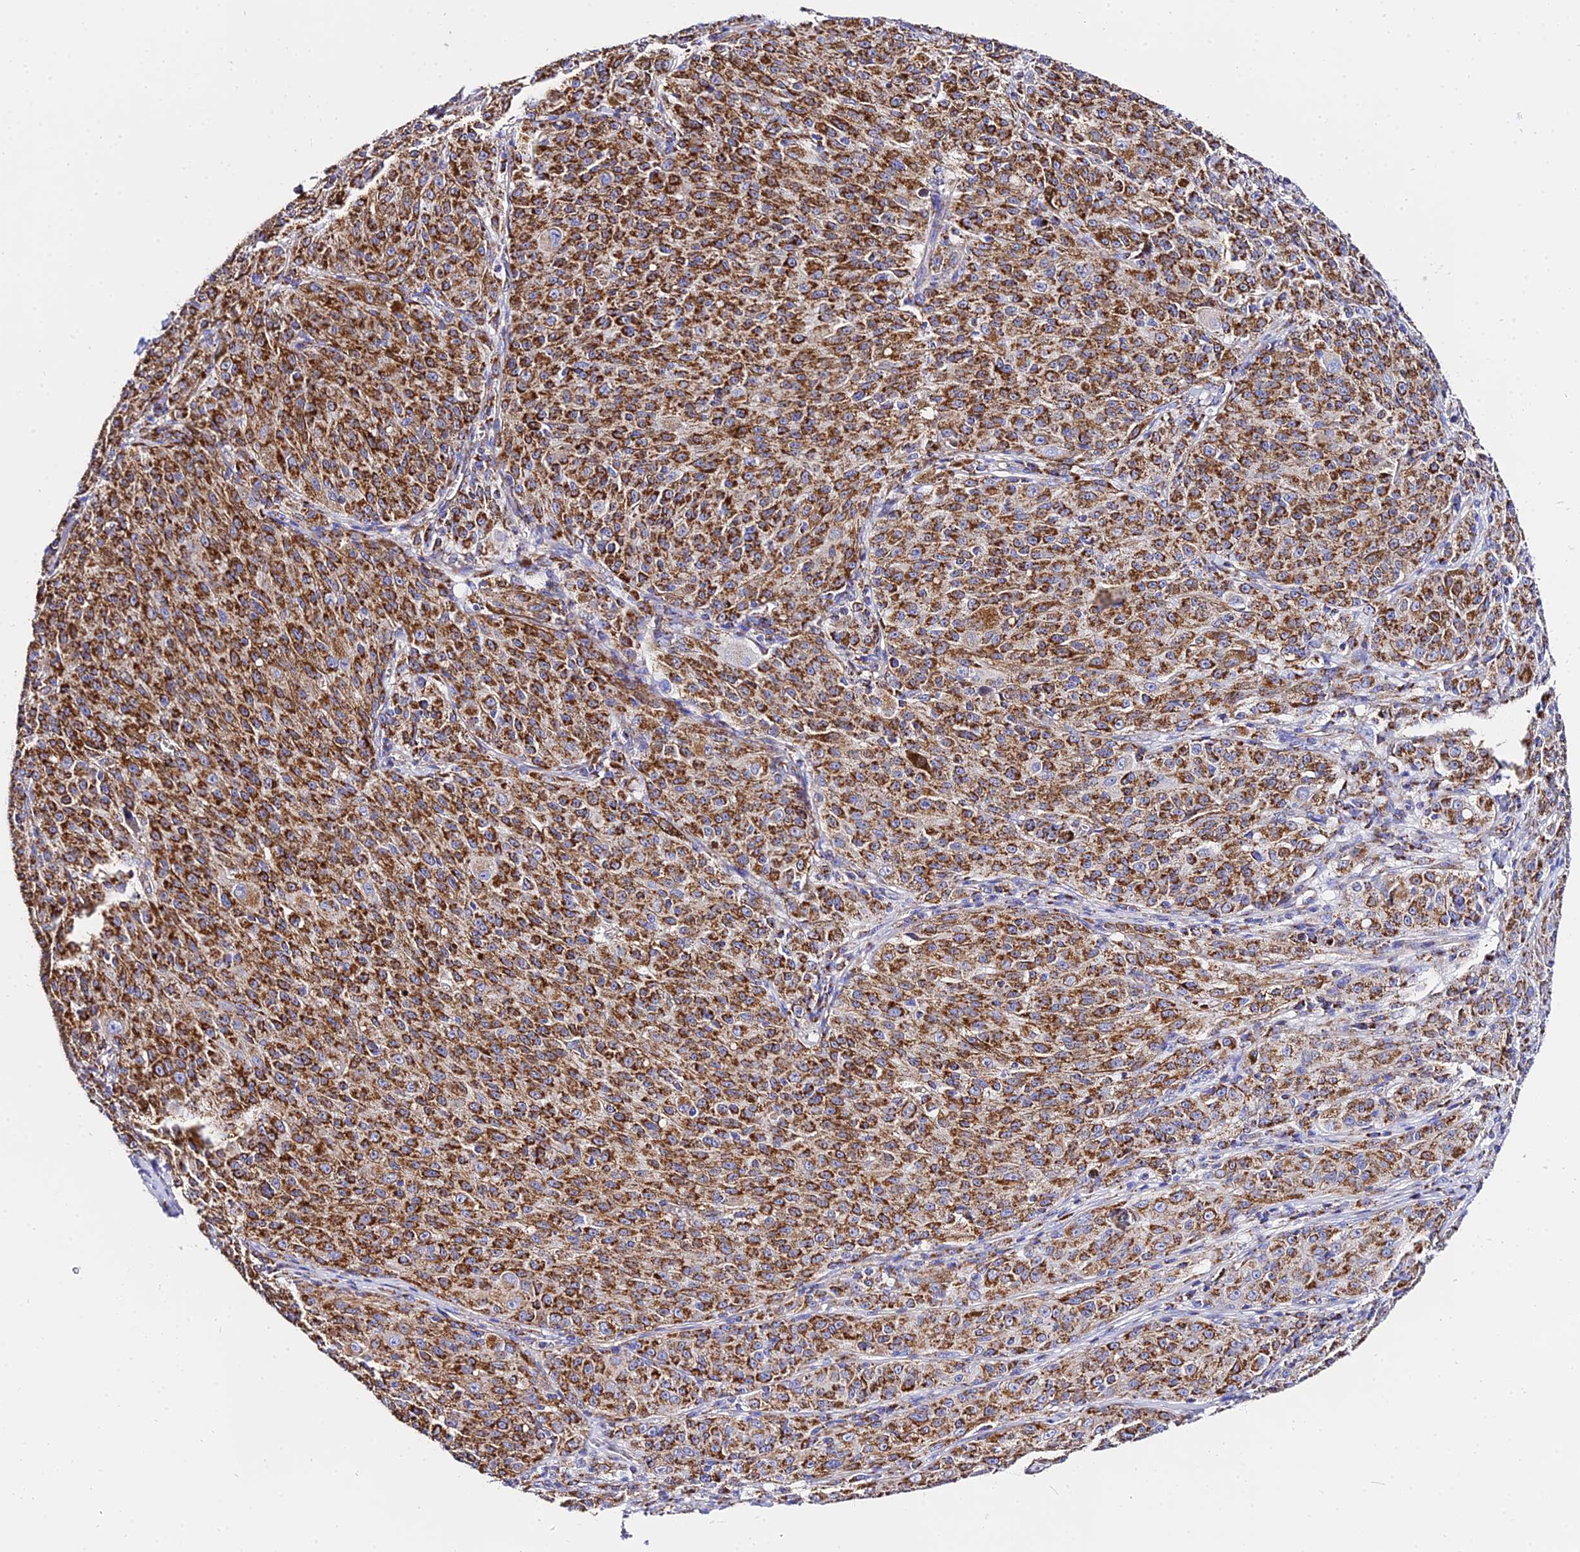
{"staining": {"intensity": "strong", "quantity": ">75%", "location": "cytoplasmic/membranous"}, "tissue": "melanoma", "cell_type": "Tumor cells", "image_type": "cancer", "snomed": [{"axis": "morphology", "description": "Malignant melanoma, NOS"}, {"axis": "topography", "description": "Skin"}], "caption": "An image of melanoma stained for a protein demonstrates strong cytoplasmic/membranous brown staining in tumor cells. Ihc stains the protein in brown and the nuclei are stained blue.", "gene": "ZNF573", "patient": {"sex": "female", "age": 52}}